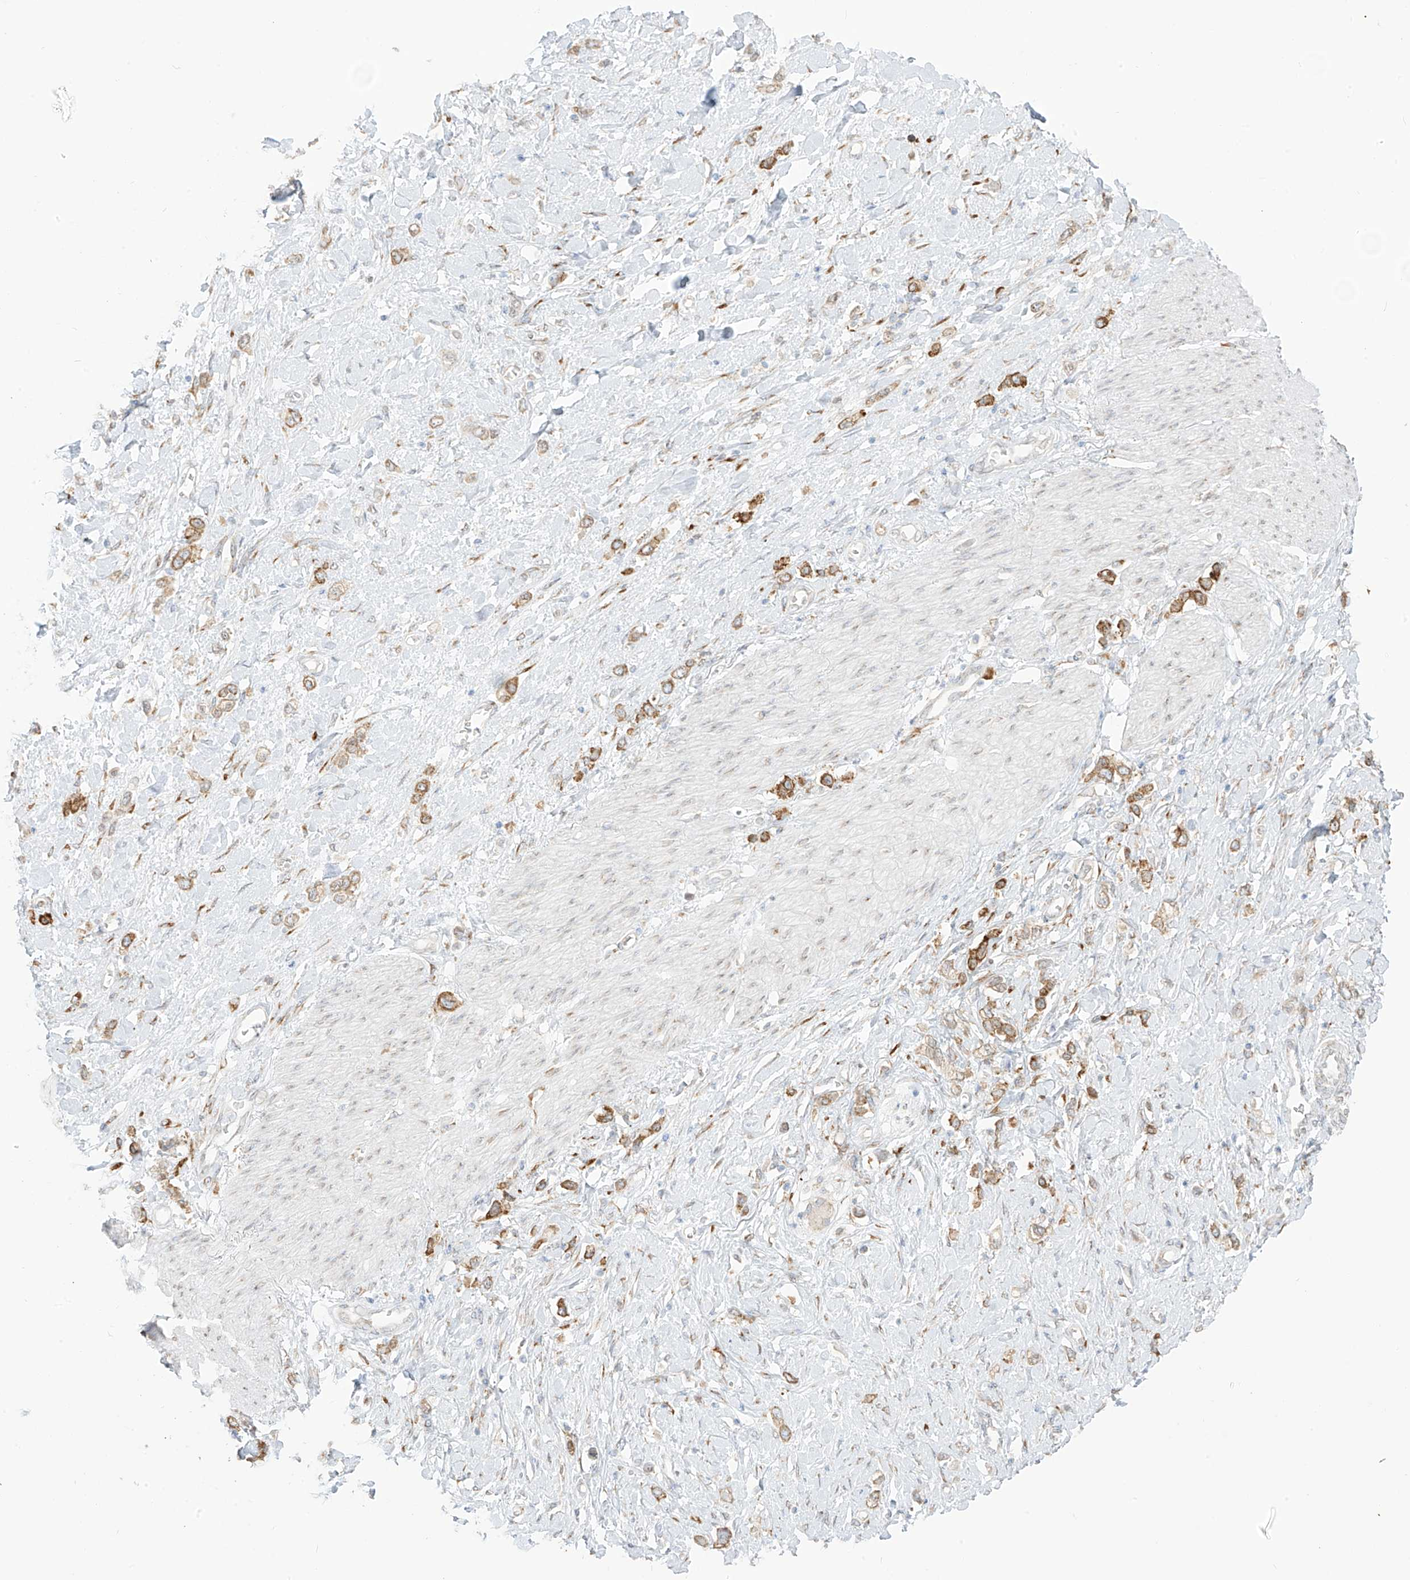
{"staining": {"intensity": "moderate", "quantity": ">75%", "location": "cytoplasmic/membranous"}, "tissue": "stomach cancer", "cell_type": "Tumor cells", "image_type": "cancer", "snomed": [{"axis": "morphology", "description": "Normal tissue, NOS"}, {"axis": "morphology", "description": "Adenocarcinoma, NOS"}, {"axis": "topography", "description": "Stomach, upper"}, {"axis": "topography", "description": "Stomach"}], "caption": "DAB immunohistochemical staining of stomach adenocarcinoma reveals moderate cytoplasmic/membranous protein staining in approximately >75% of tumor cells.", "gene": "LRRC59", "patient": {"sex": "female", "age": 65}}